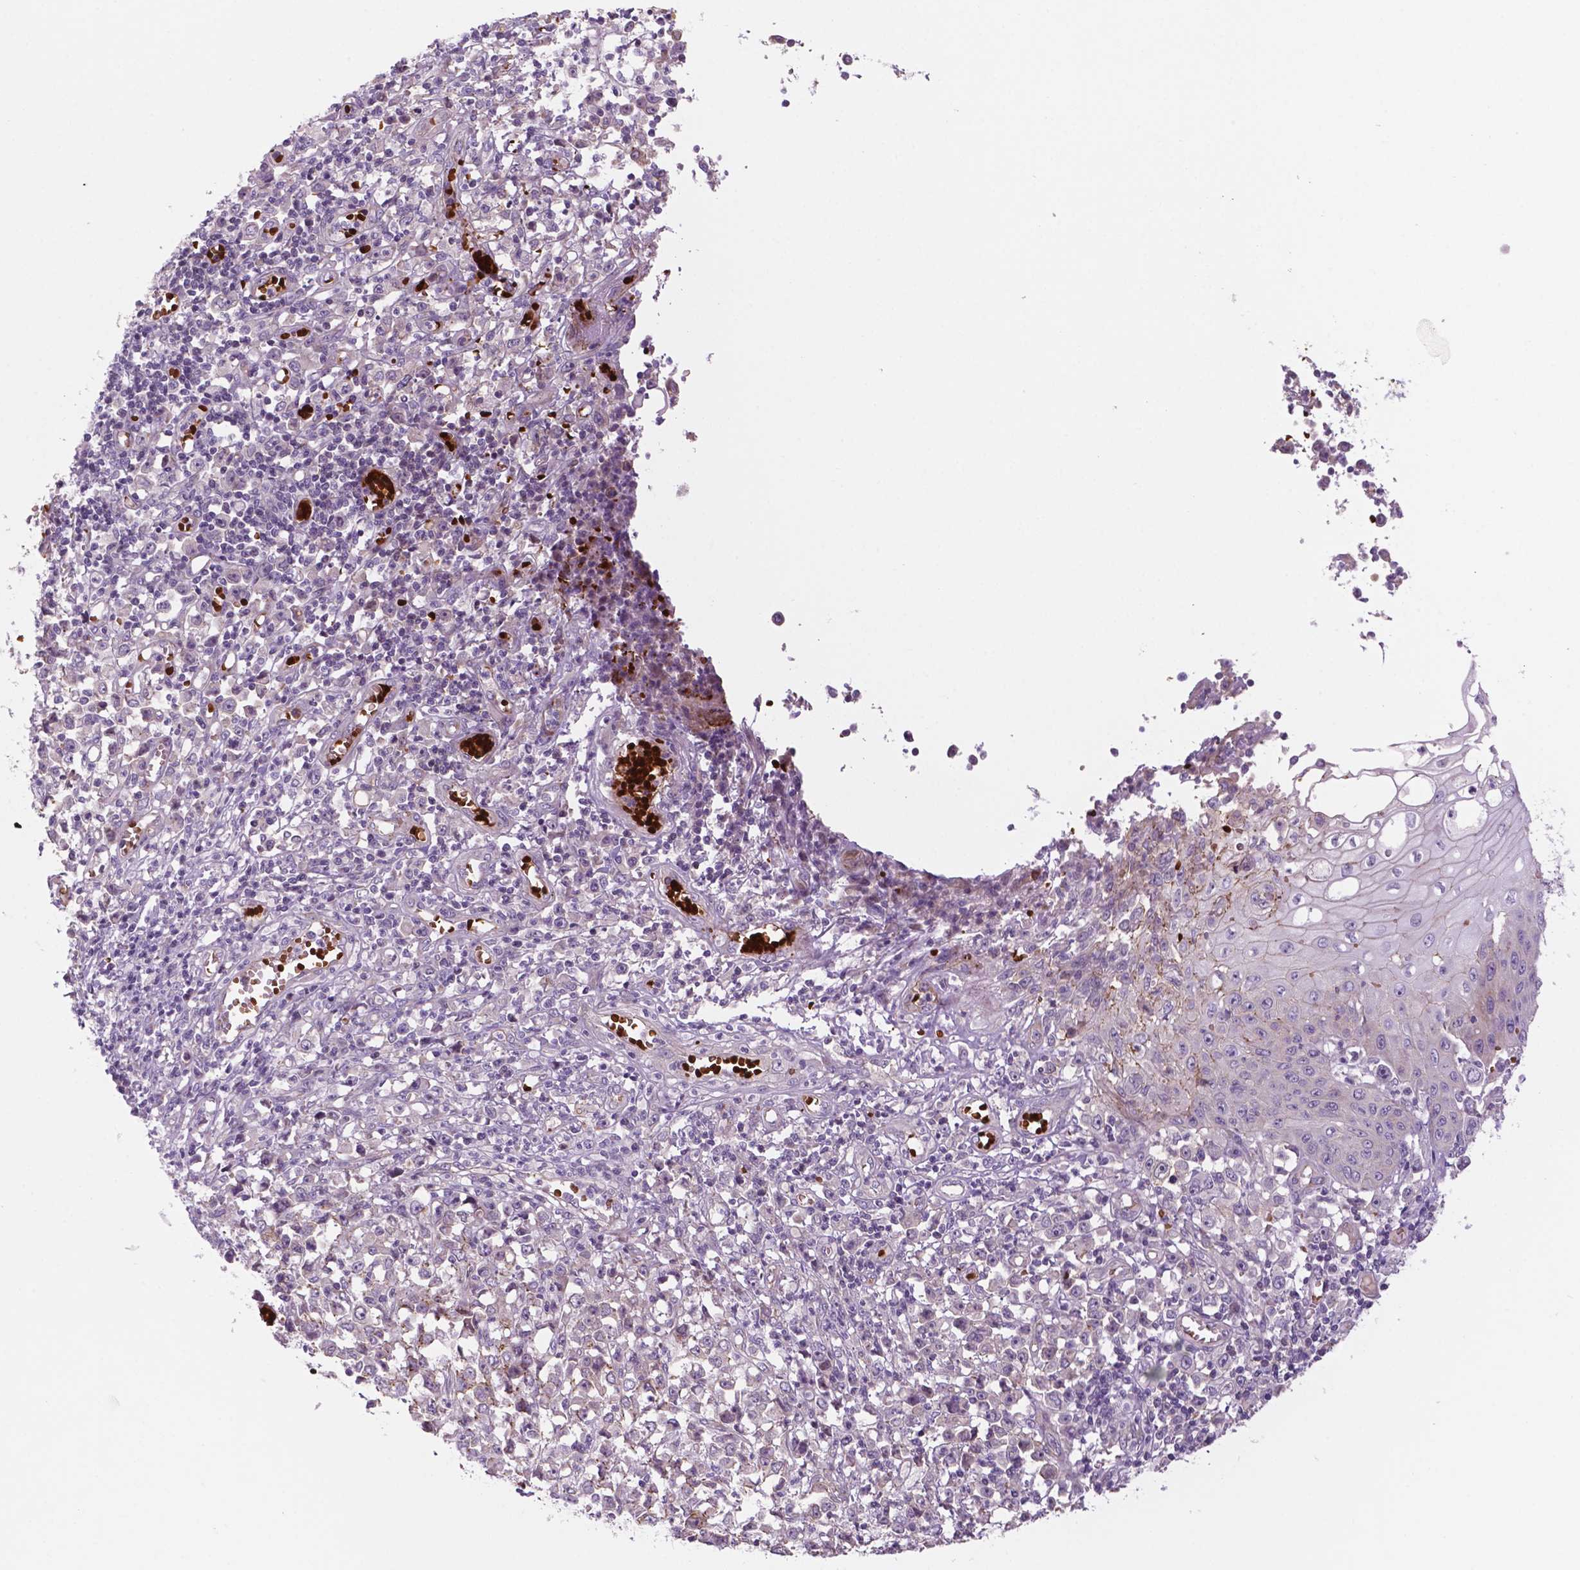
{"staining": {"intensity": "negative", "quantity": "none", "location": "none"}, "tissue": "stomach cancer", "cell_type": "Tumor cells", "image_type": "cancer", "snomed": [{"axis": "morphology", "description": "Adenocarcinoma, NOS"}, {"axis": "topography", "description": "Stomach, upper"}], "caption": "Human adenocarcinoma (stomach) stained for a protein using IHC reveals no staining in tumor cells.", "gene": "RND3", "patient": {"sex": "male", "age": 70}}